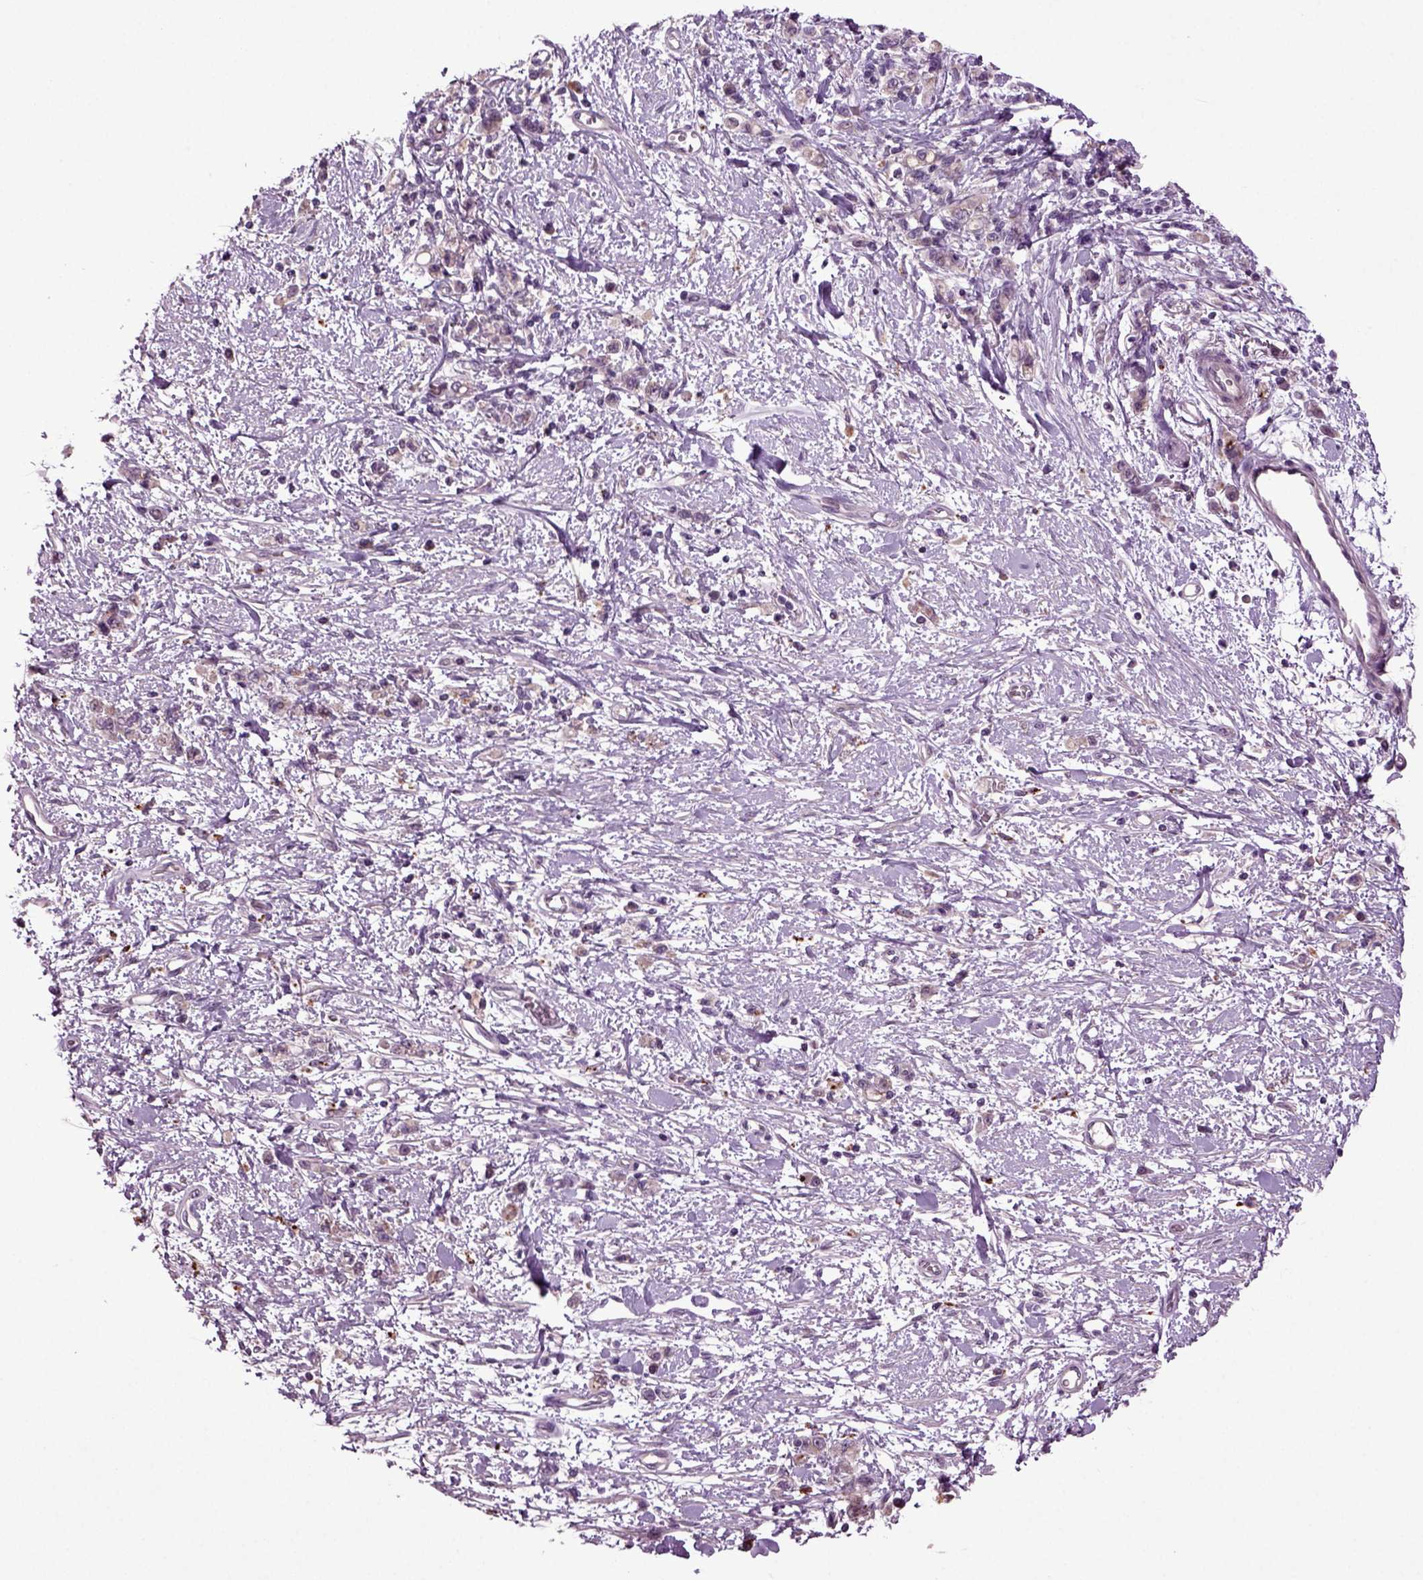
{"staining": {"intensity": "negative", "quantity": "none", "location": "none"}, "tissue": "stomach cancer", "cell_type": "Tumor cells", "image_type": "cancer", "snomed": [{"axis": "morphology", "description": "Adenocarcinoma, NOS"}, {"axis": "topography", "description": "Stomach"}], "caption": "This is an immunohistochemistry image of human stomach adenocarcinoma. There is no staining in tumor cells.", "gene": "SLC17A6", "patient": {"sex": "male", "age": 77}}